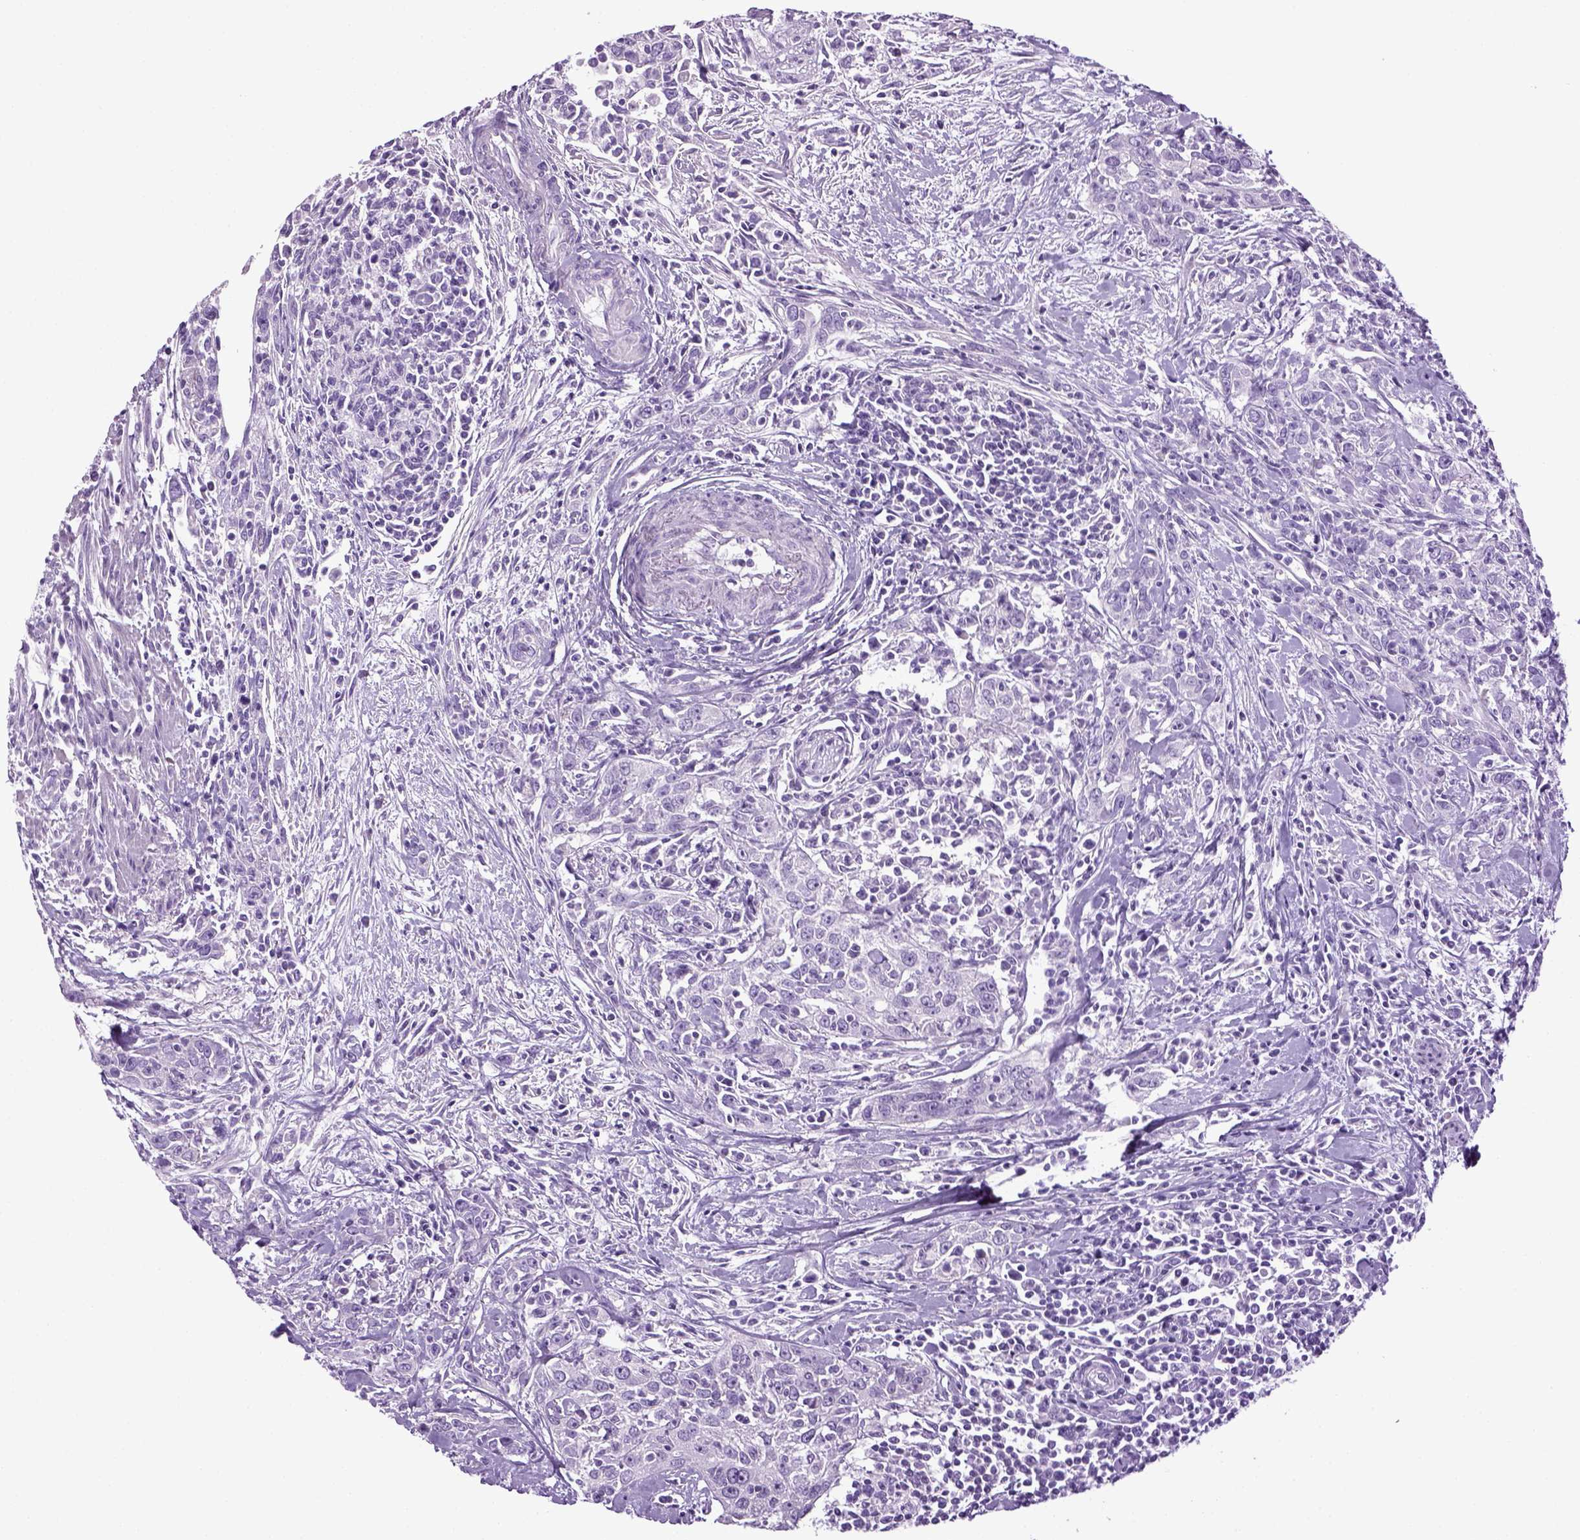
{"staining": {"intensity": "negative", "quantity": "none", "location": "none"}, "tissue": "urothelial cancer", "cell_type": "Tumor cells", "image_type": "cancer", "snomed": [{"axis": "morphology", "description": "Urothelial carcinoma, High grade"}, {"axis": "topography", "description": "Urinary bladder"}], "caption": "A high-resolution image shows immunohistochemistry (IHC) staining of urothelial cancer, which exhibits no significant staining in tumor cells. (DAB immunohistochemistry (IHC), high magnification).", "gene": "HMCN2", "patient": {"sex": "male", "age": 83}}